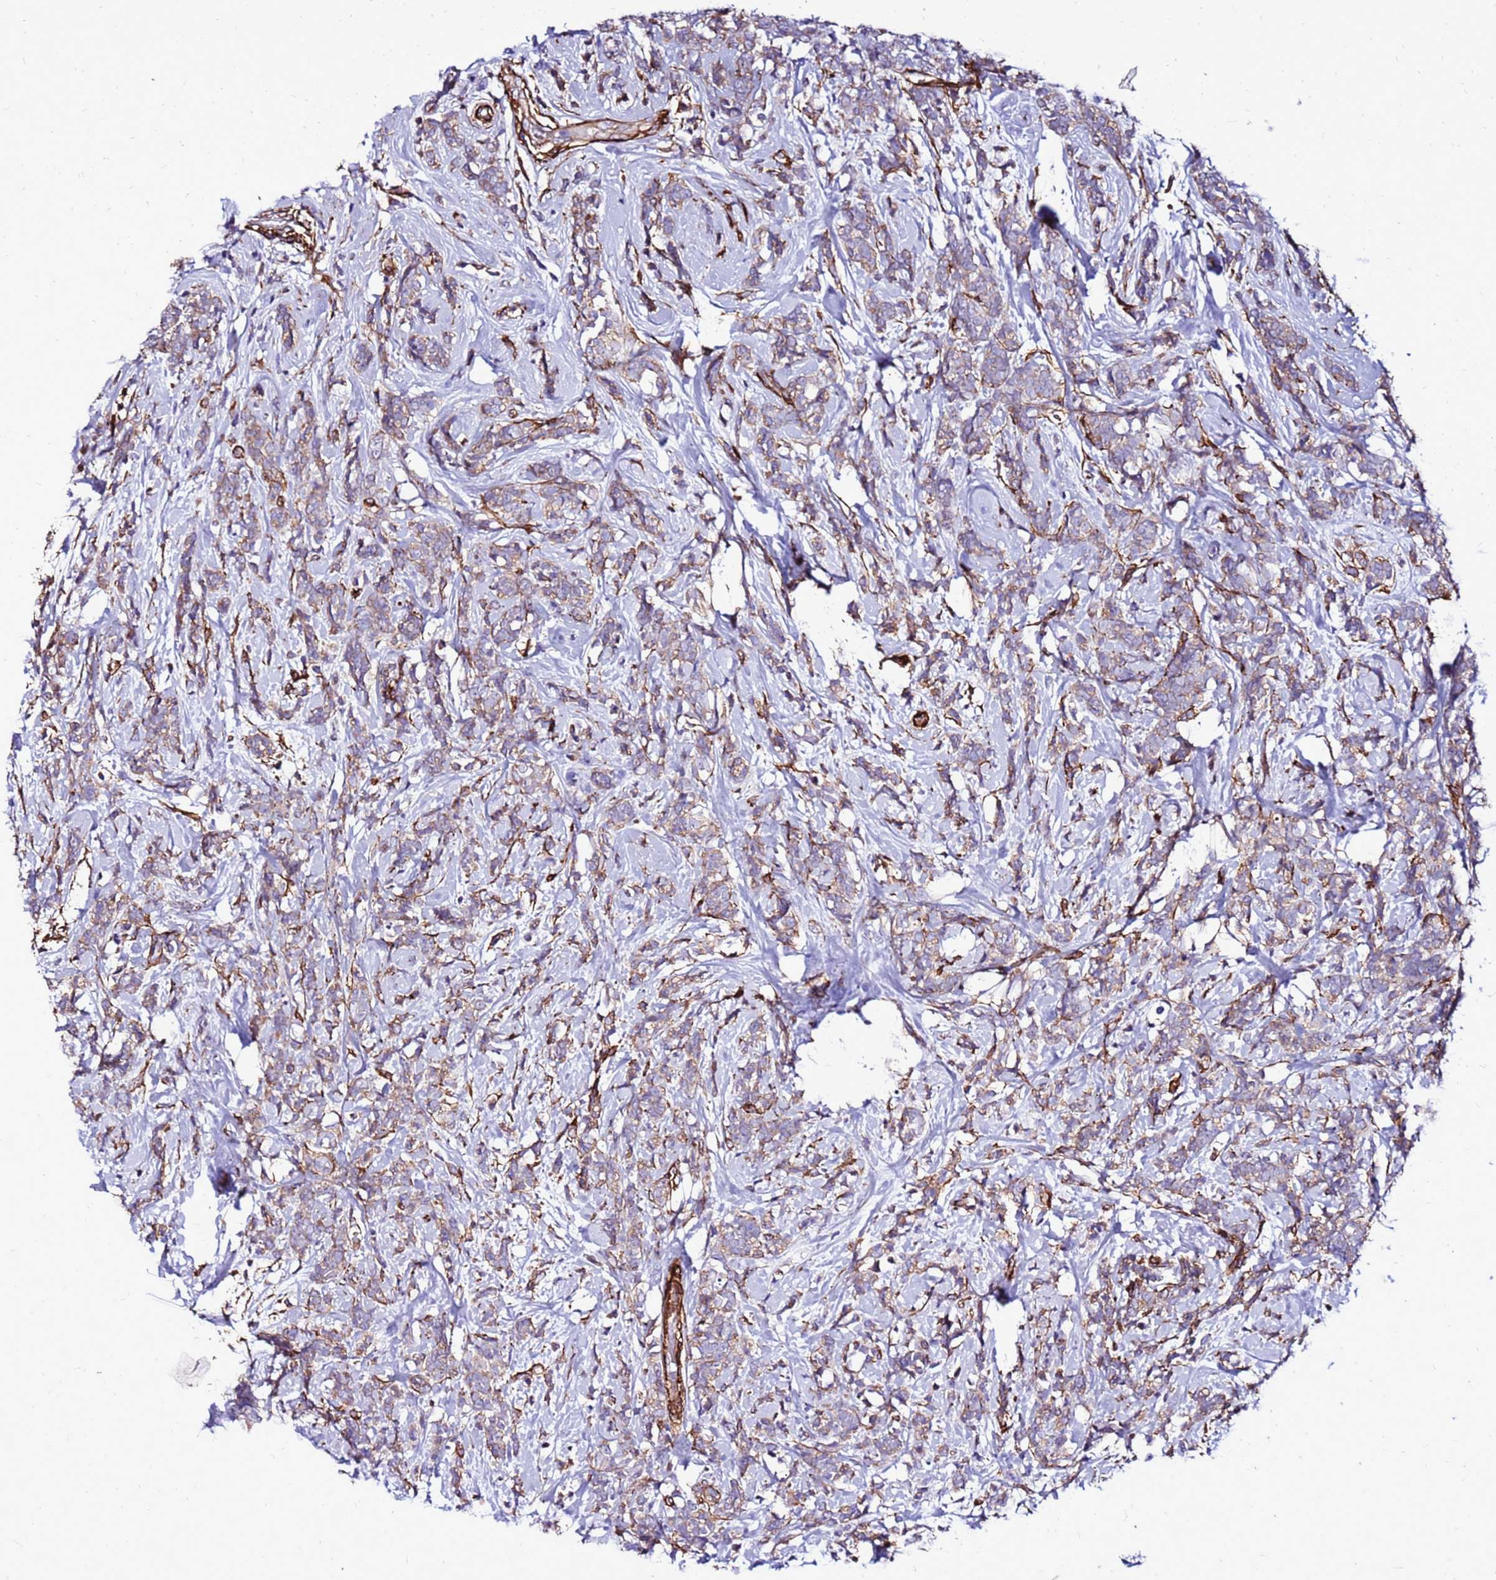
{"staining": {"intensity": "weak", "quantity": ">75%", "location": "cytoplasmic/membranous"}, "tissue": "breast cancer", "cell_type": "Tumor cells", "image_type": "cancer", "snomed": [{"axis": "morphology", "description": "Lobular carcinoma"}, {"axis": "topography", "description": "Breast"}], "caption": "The photomicrograph reveals staining of breast cancer (lobular carcinoma), revealing weak cytoplasmic/membranous protein staining (brown color) within tumor cells. (DAB (3,3'-diaminobenzidine) = brown stain, brightfield microscopy at high magnification).", "gene": "EI24", "patient": {"sex": "female", "age": 58}}